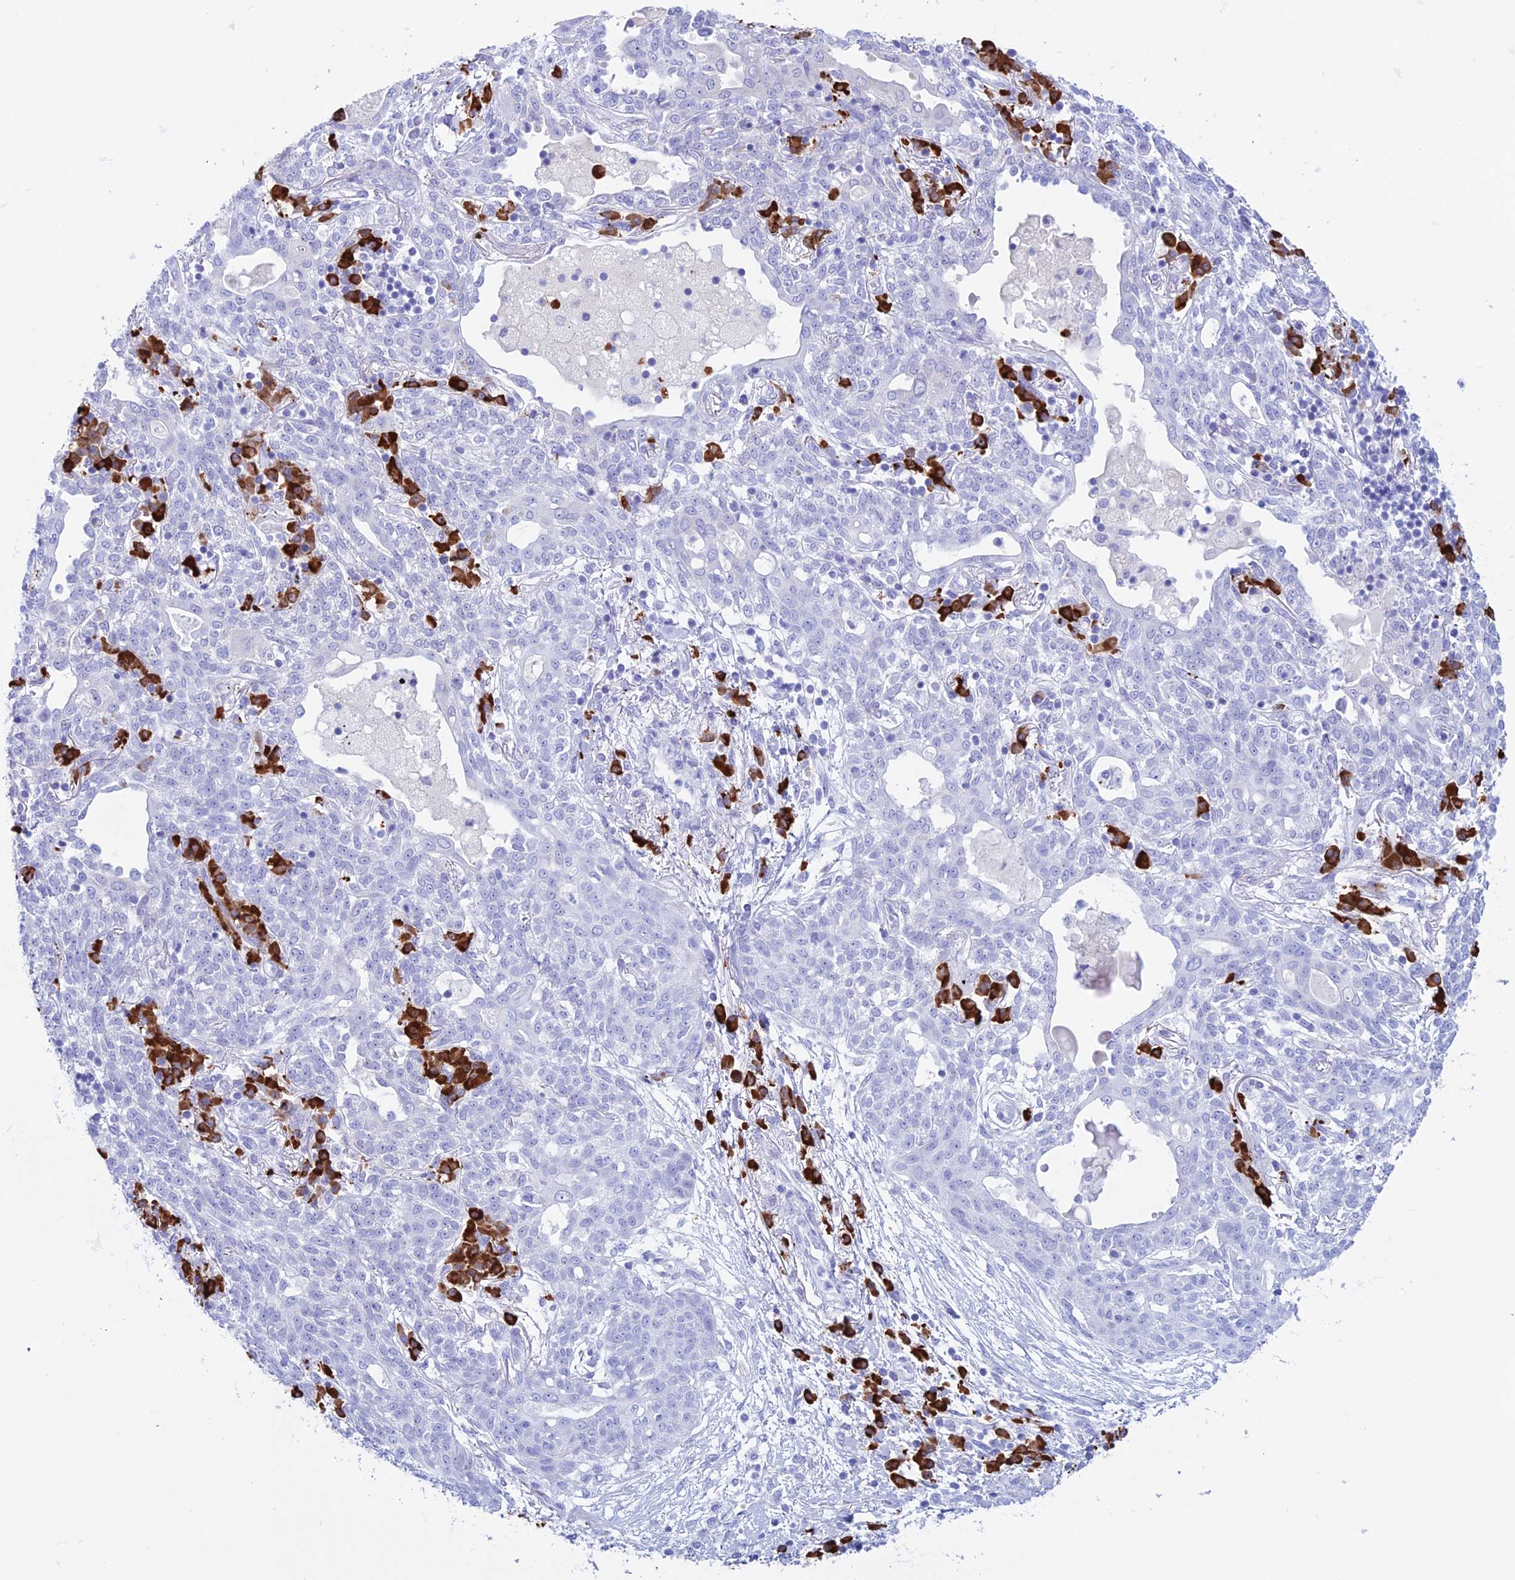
{"staining": {"intensity": "negative", "quantity": "none", "location": "none"}, "tissue": "lung cancer", "cell_type": "Tumor cells", "image_type": "cancer", "snomed": [{"axis": "morphology", "description": "Squamous cell carcinoma, NOS"}, {"axis": "topography", "description": "Lung"}], "caption": "IHC photomicrograph of lung cancer (squamous cell carcinoma) stained for a protein (brown), which shows no staining in tumor cells. The staining was performed using DAB to visualize the protein expression in brown, while the nuclei were stained in blue with hematoxylin (Magnification: 20x).", "gene": "MZB1", "patient": {"sex": "female", "age": 70}}